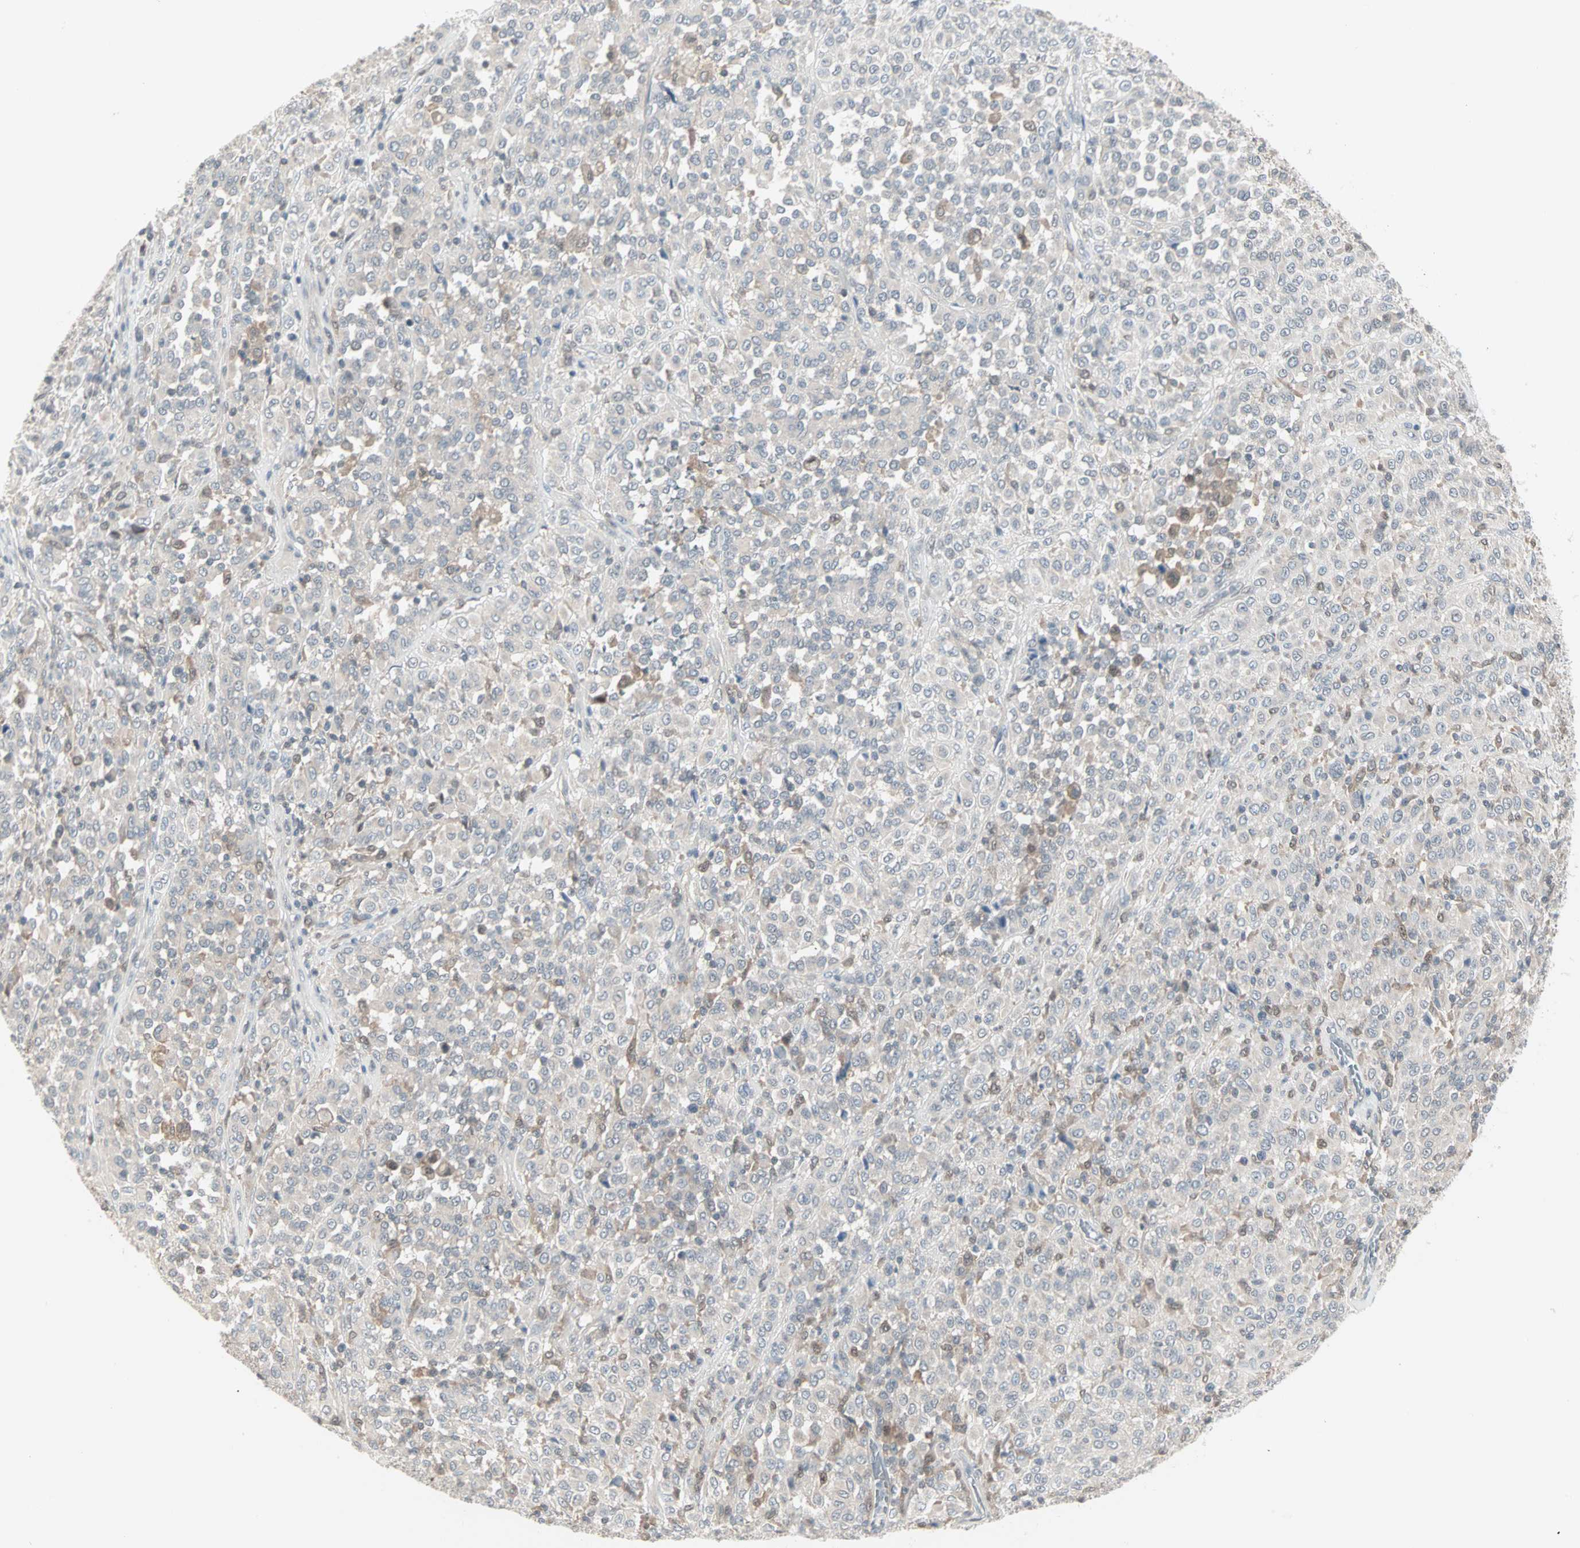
{"staining": {"intensity": "negative", "quantity": "none", "location": "none"}, "tissue": "melanoma", "cell_type": "Tumor cells", "image_type": "cancer", "snomed": [{"axis": "morphology", "description": "Malignant melanoma, Metastatic site"}, {"axis": "topography", "description": "Pancreas"}], "caption": "Tumor cells are negative for protein expression in human malignant melanoma (metastatic site).", "gene": "PTPA", "patient": {"sex": "female", "age": 30}}